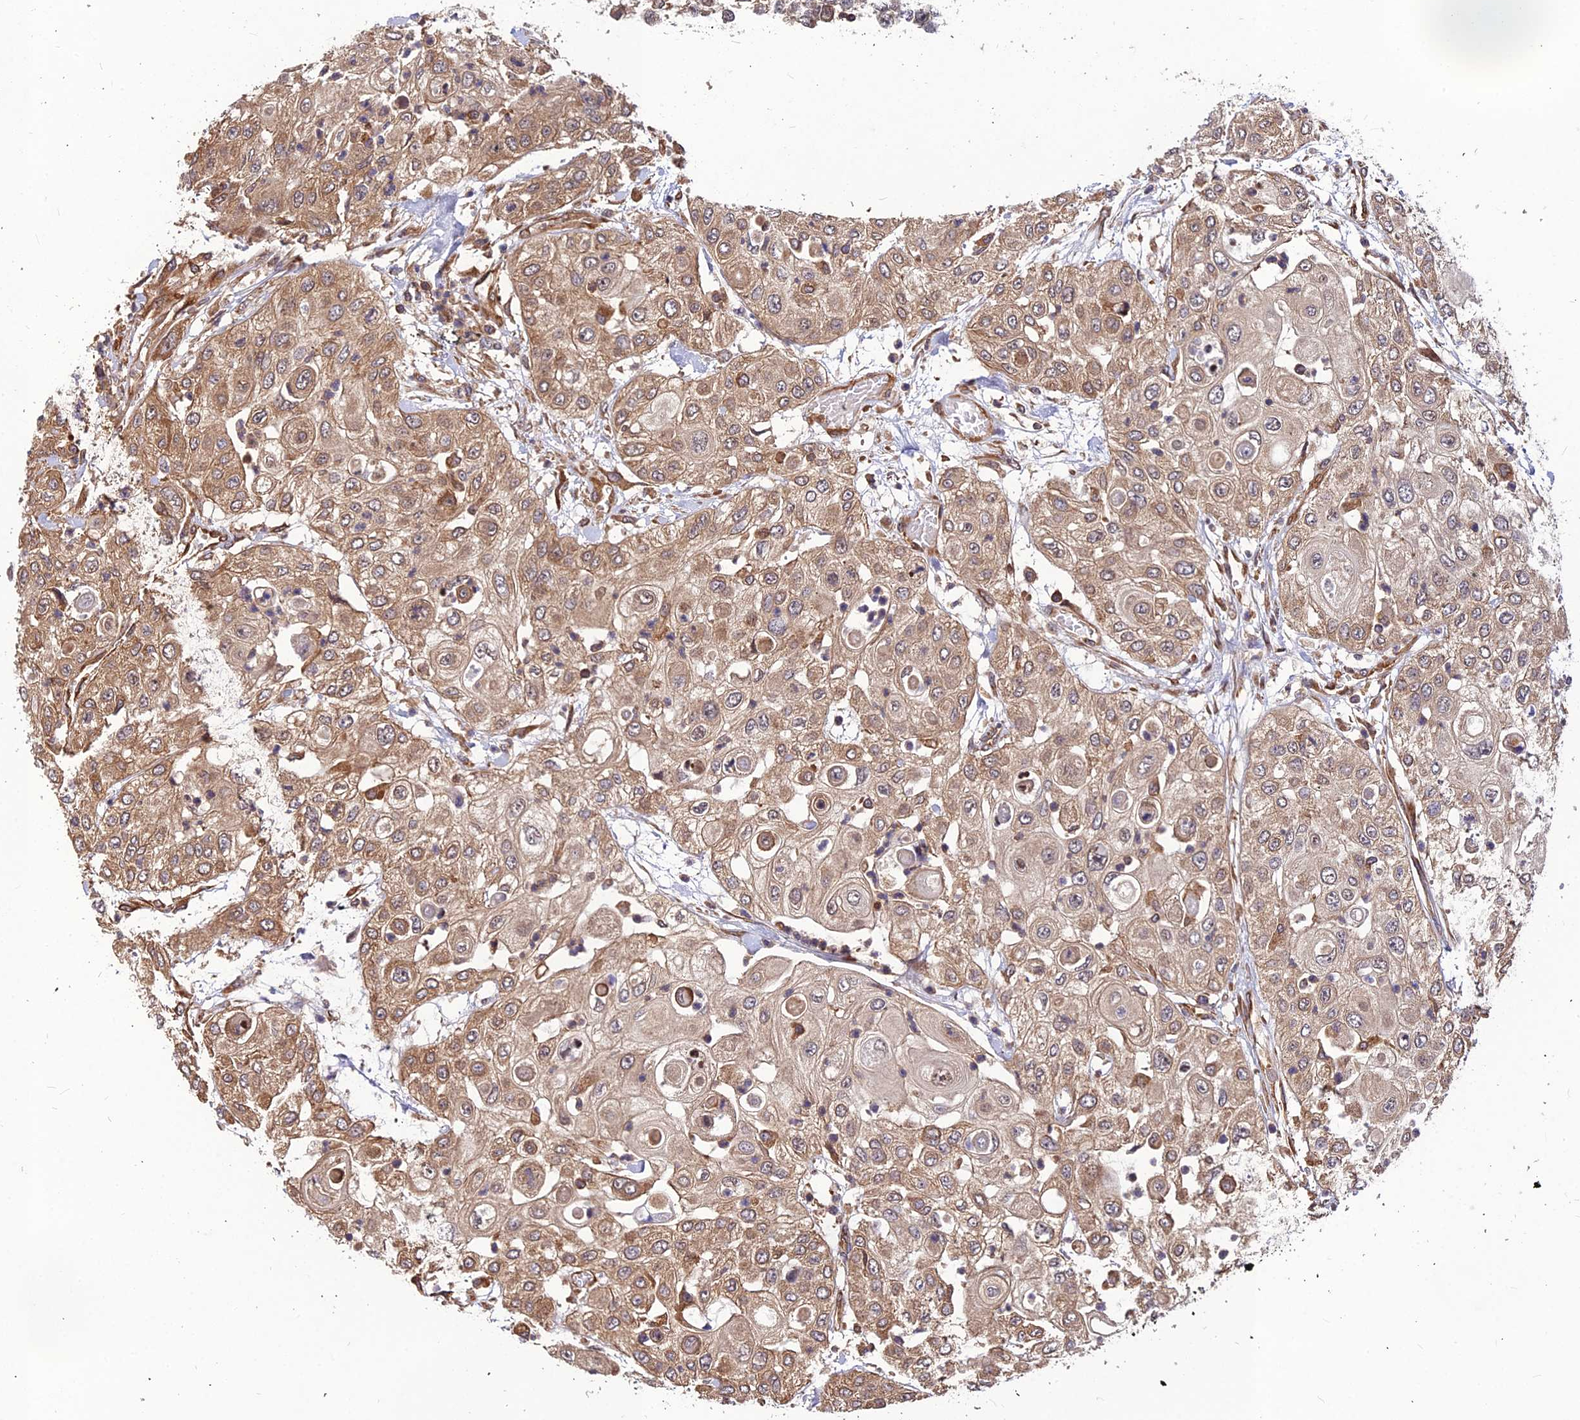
{"staining": {"intensity": "moderate", "quantity": "25%-75%", "location": "cytoplasmic/membranous"}, "tissue": "urothelial cancer", "cell_type": "Tumor cells", "image_type": "cancer", "snomed": [{"axis": "morphology", "description": "Urothelial carcinoma, High grade"}, {"axis": "topography", "description": "Urinary bladder"}], "caption": "A high-resolution image shows immunohistochemistry (IHC) staining of urothelial carcinoma (high-grade), which reveals moderate cytoplasmic/membranous expression in about 25%-75% of tumor cells.", "gene": "ZNF467", "patient": {"sex": "female", "age": 79}}